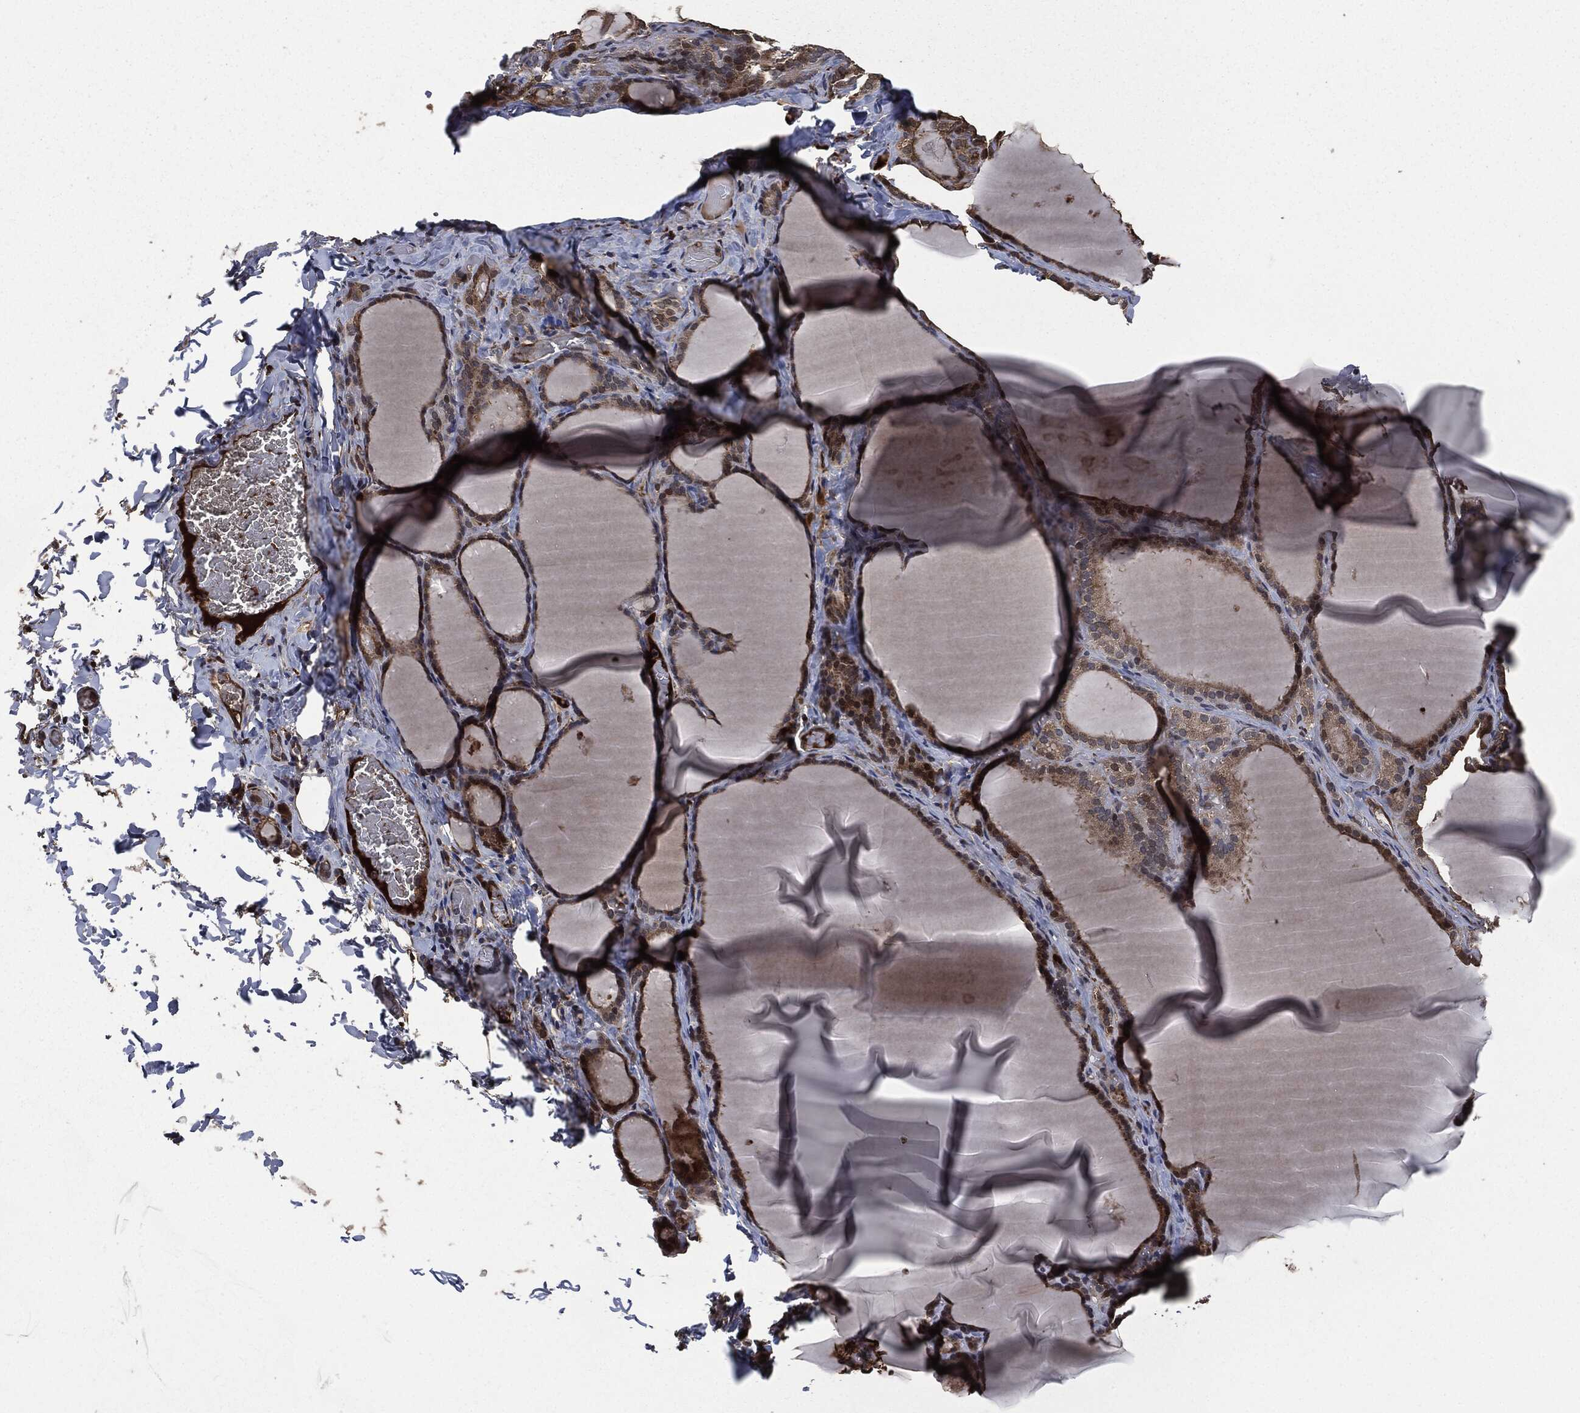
{"staining": {"intensity": "strong", "quantity": ">75%", "location": "cytoplasmic/membranous"}, "tissue": "thyroid gland", "cell_type": "Glandular cells", "image_type": "normal", "snomed": [{"axis": "morphology", "description": "Normal tissue, NOS"}, {"axis": "morphology", "description": "Hyperplasia, NOS"}, {"axis": "topography", "description": "Thyroid gland"}], "caption": "An image showing strong cytoplasmic/membranous expression in about >75% of glandular cells in normal thyroid gland, as visualized by brown immunohistochemical staining.", "gene": "CRABP2", "patient": {"sex": "female", "age": 27}}